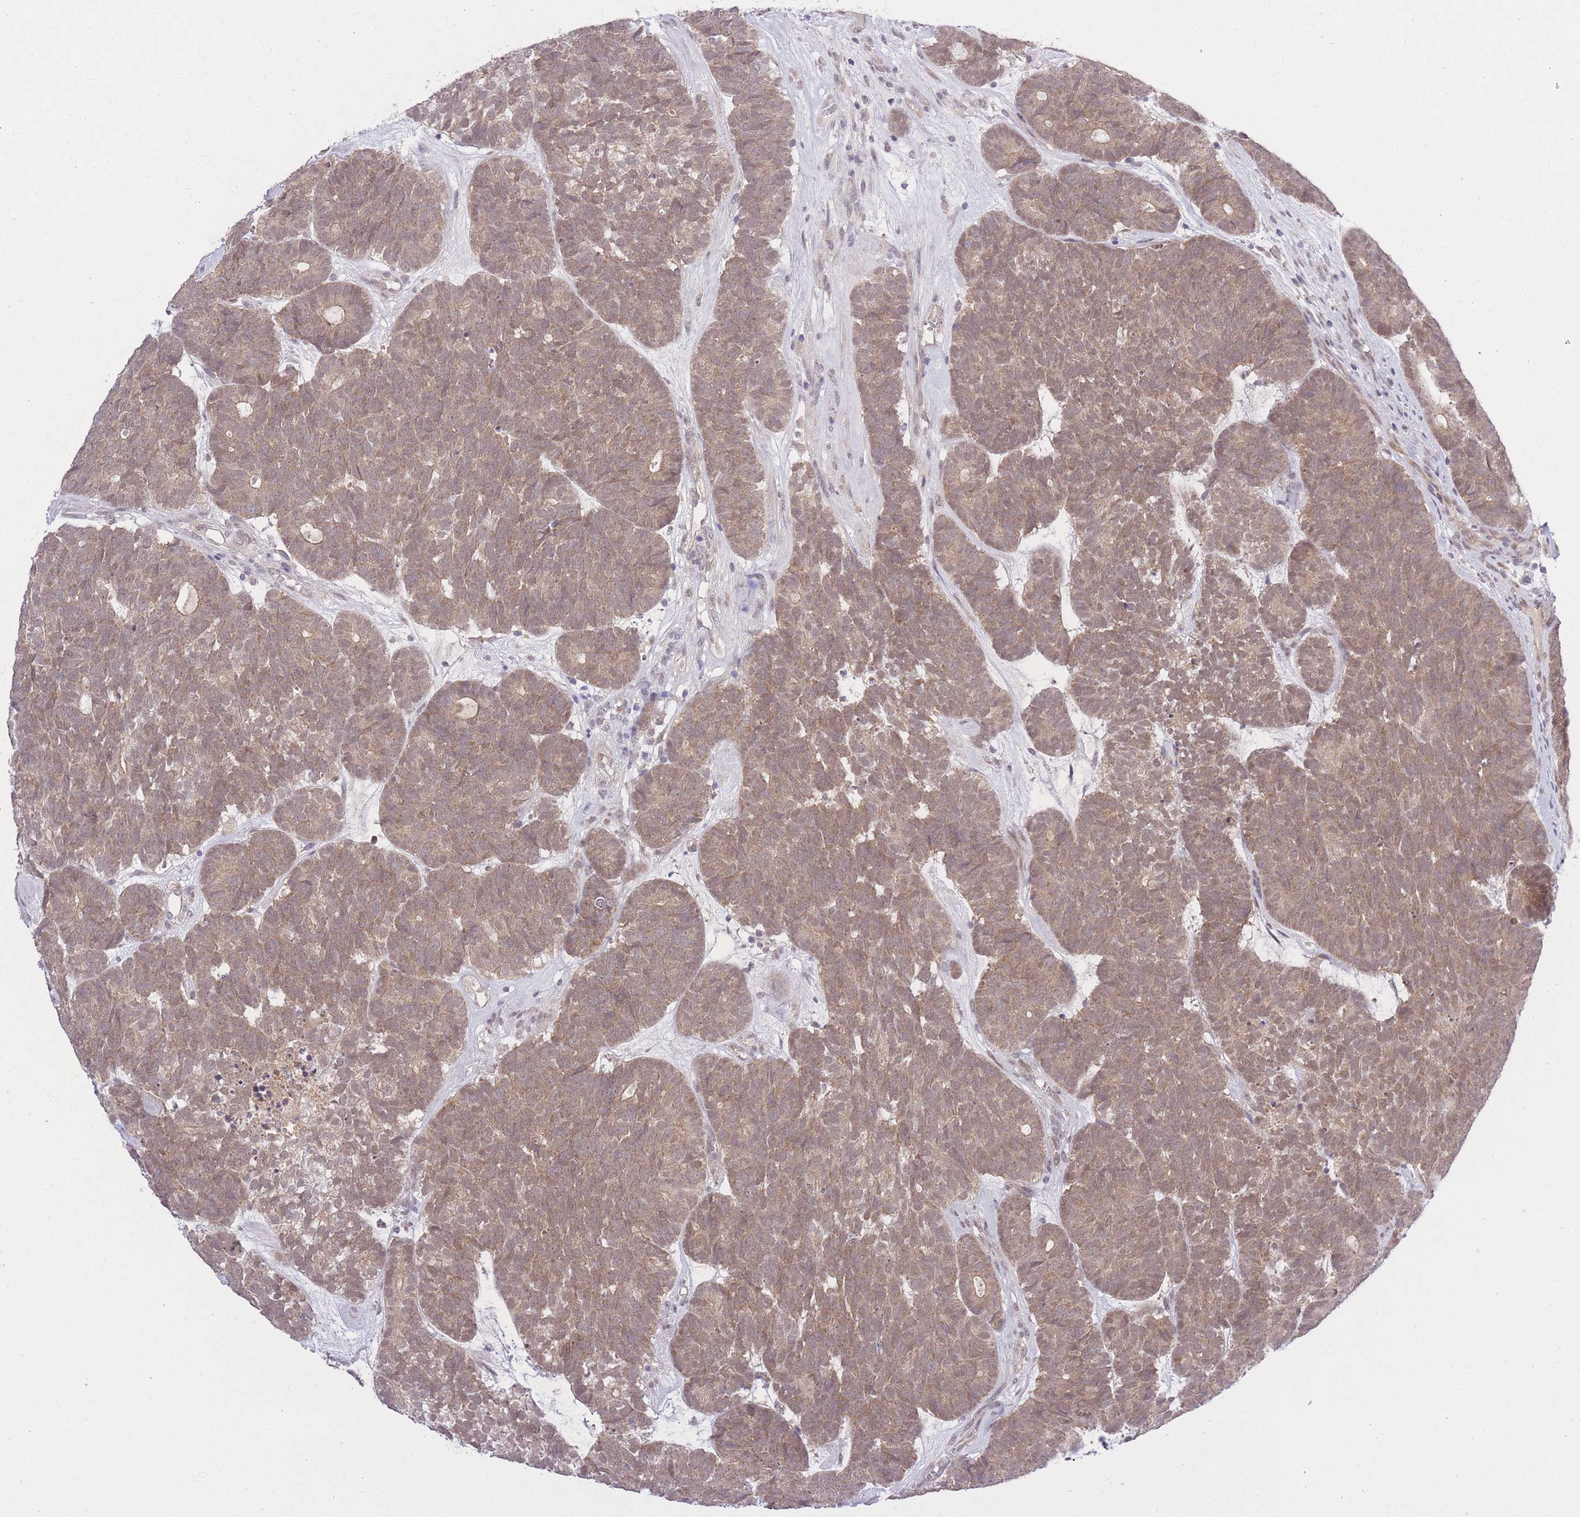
{"staining": {"intensity": "weak", "quantity": ">75%", "location": "cytoplasmic/membranous"}, "tissue": "head and neck cancer", "cell_type": "Tumor cells", "image_type": "cancer", "snomed": [{"axis": "morphology", "description": "Adenocarcinoma, NOS"}, {"axis": "topography", "description": "Head-Neck"}], "caption": "Brown immunohistochemical staining in human head and neck adenocarcinoma shows weak cytoplasmic/membranous staining in approximately >75% of tumor cells. Nuclei are stained in blue.", "gene": "ELOA2", "patient": {"sex": "female", "age": 81}}